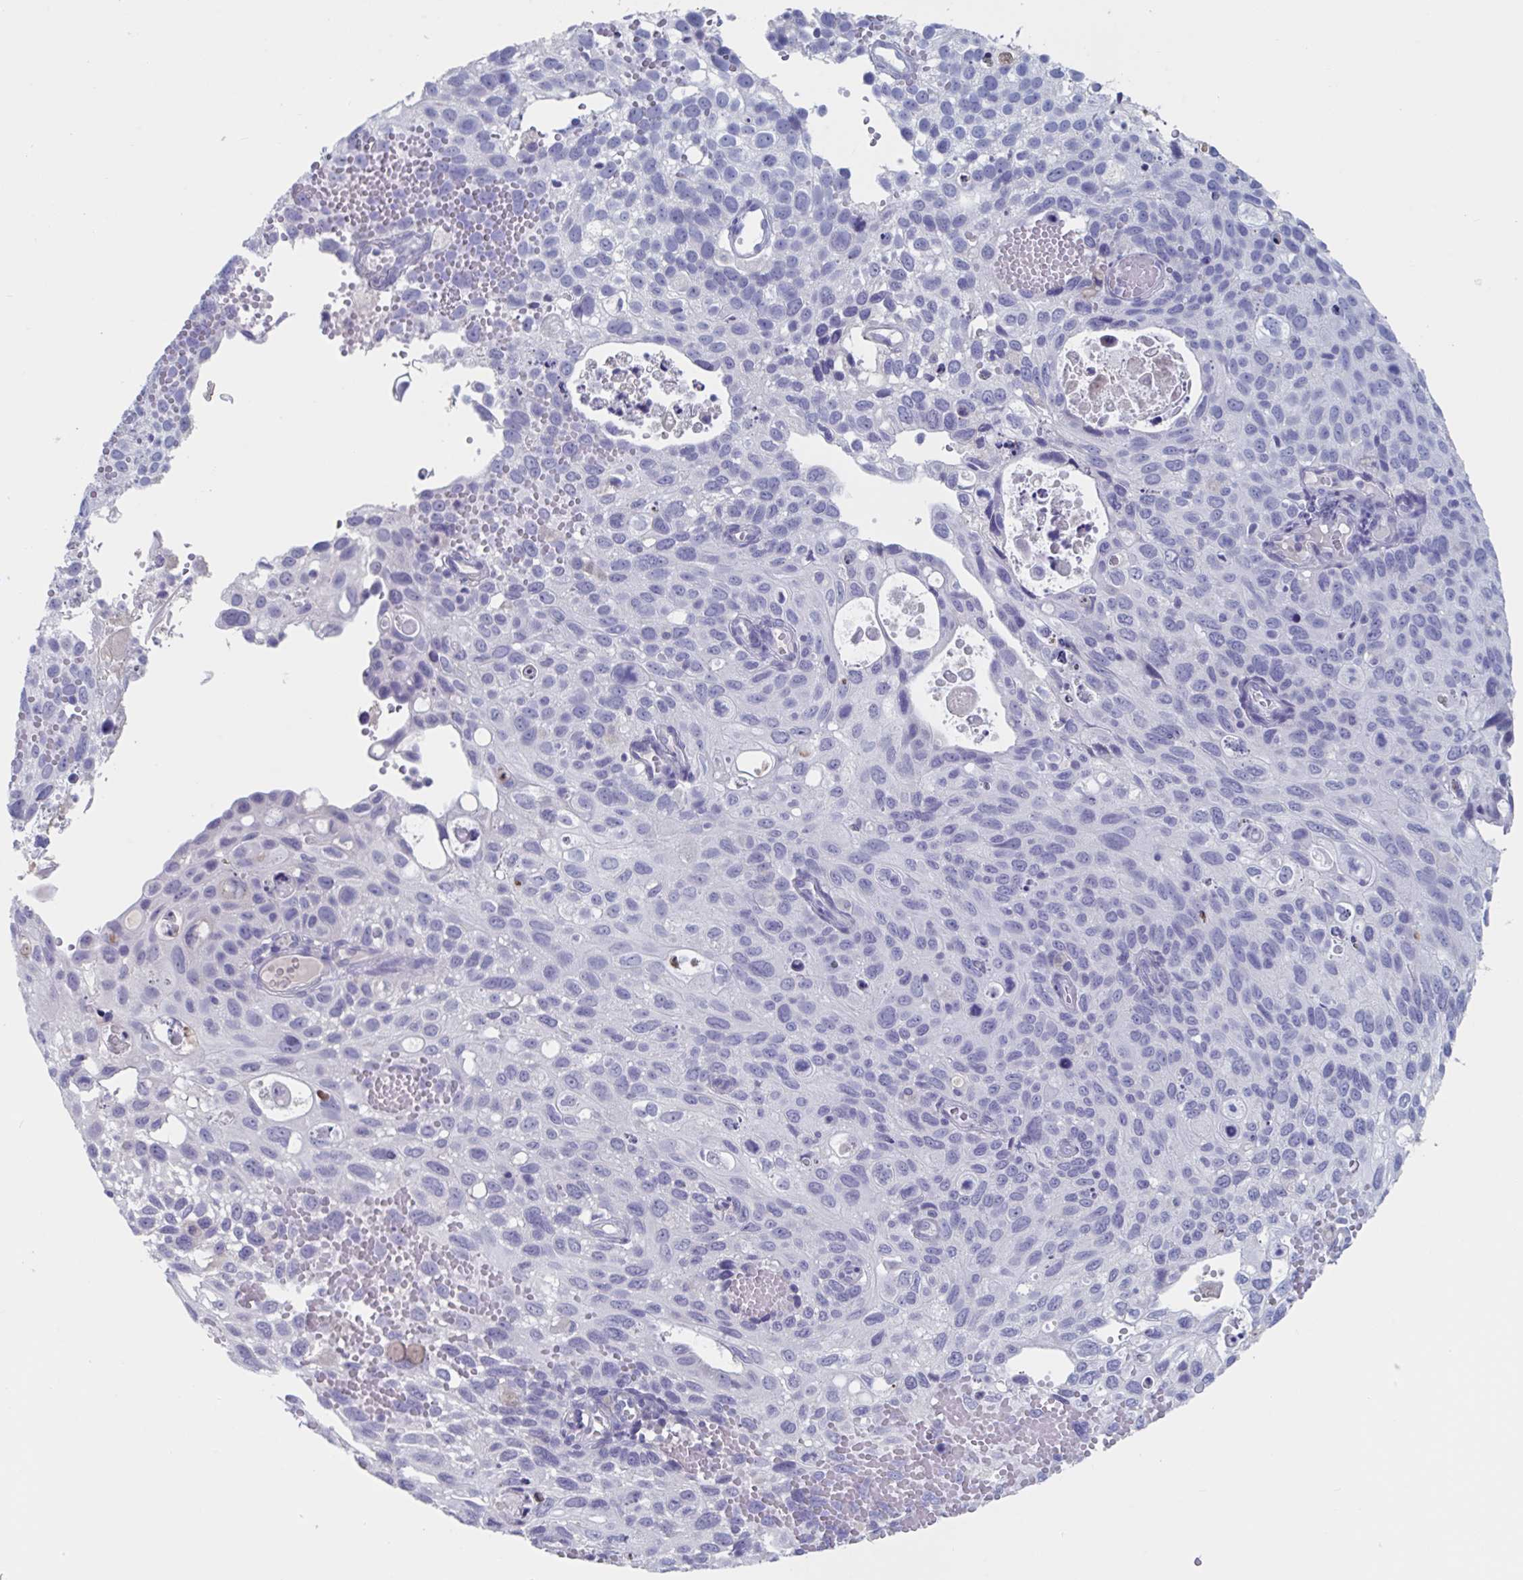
{"staining": {"intensity": "negative", "quantity": "none", "location": "none"}, "tissue": "cervical cancer", "cell_type": "Tumor cells", "image_type": "cancer", "snomed": [{"axis": "morphology", "description": "Squamous cell carcinoma, NOS"}, {"axis": "topography", "description": "Cervix"}], "caption": "High magnification brightfield microscopy of cervical squamous cell carcinoma stained with DAB (3,3'-diaminobenzidine) (brown) and counterstained with hematoxylin (blue): tumor cells show no significant staining. Brightfield microscopy of immunohistochemistry stained with DAB (brown) and hematoxylin (blue), captured at high magnification.", "gene": "NDUFC2", "patient": {"sex": "female", "age": 70}}